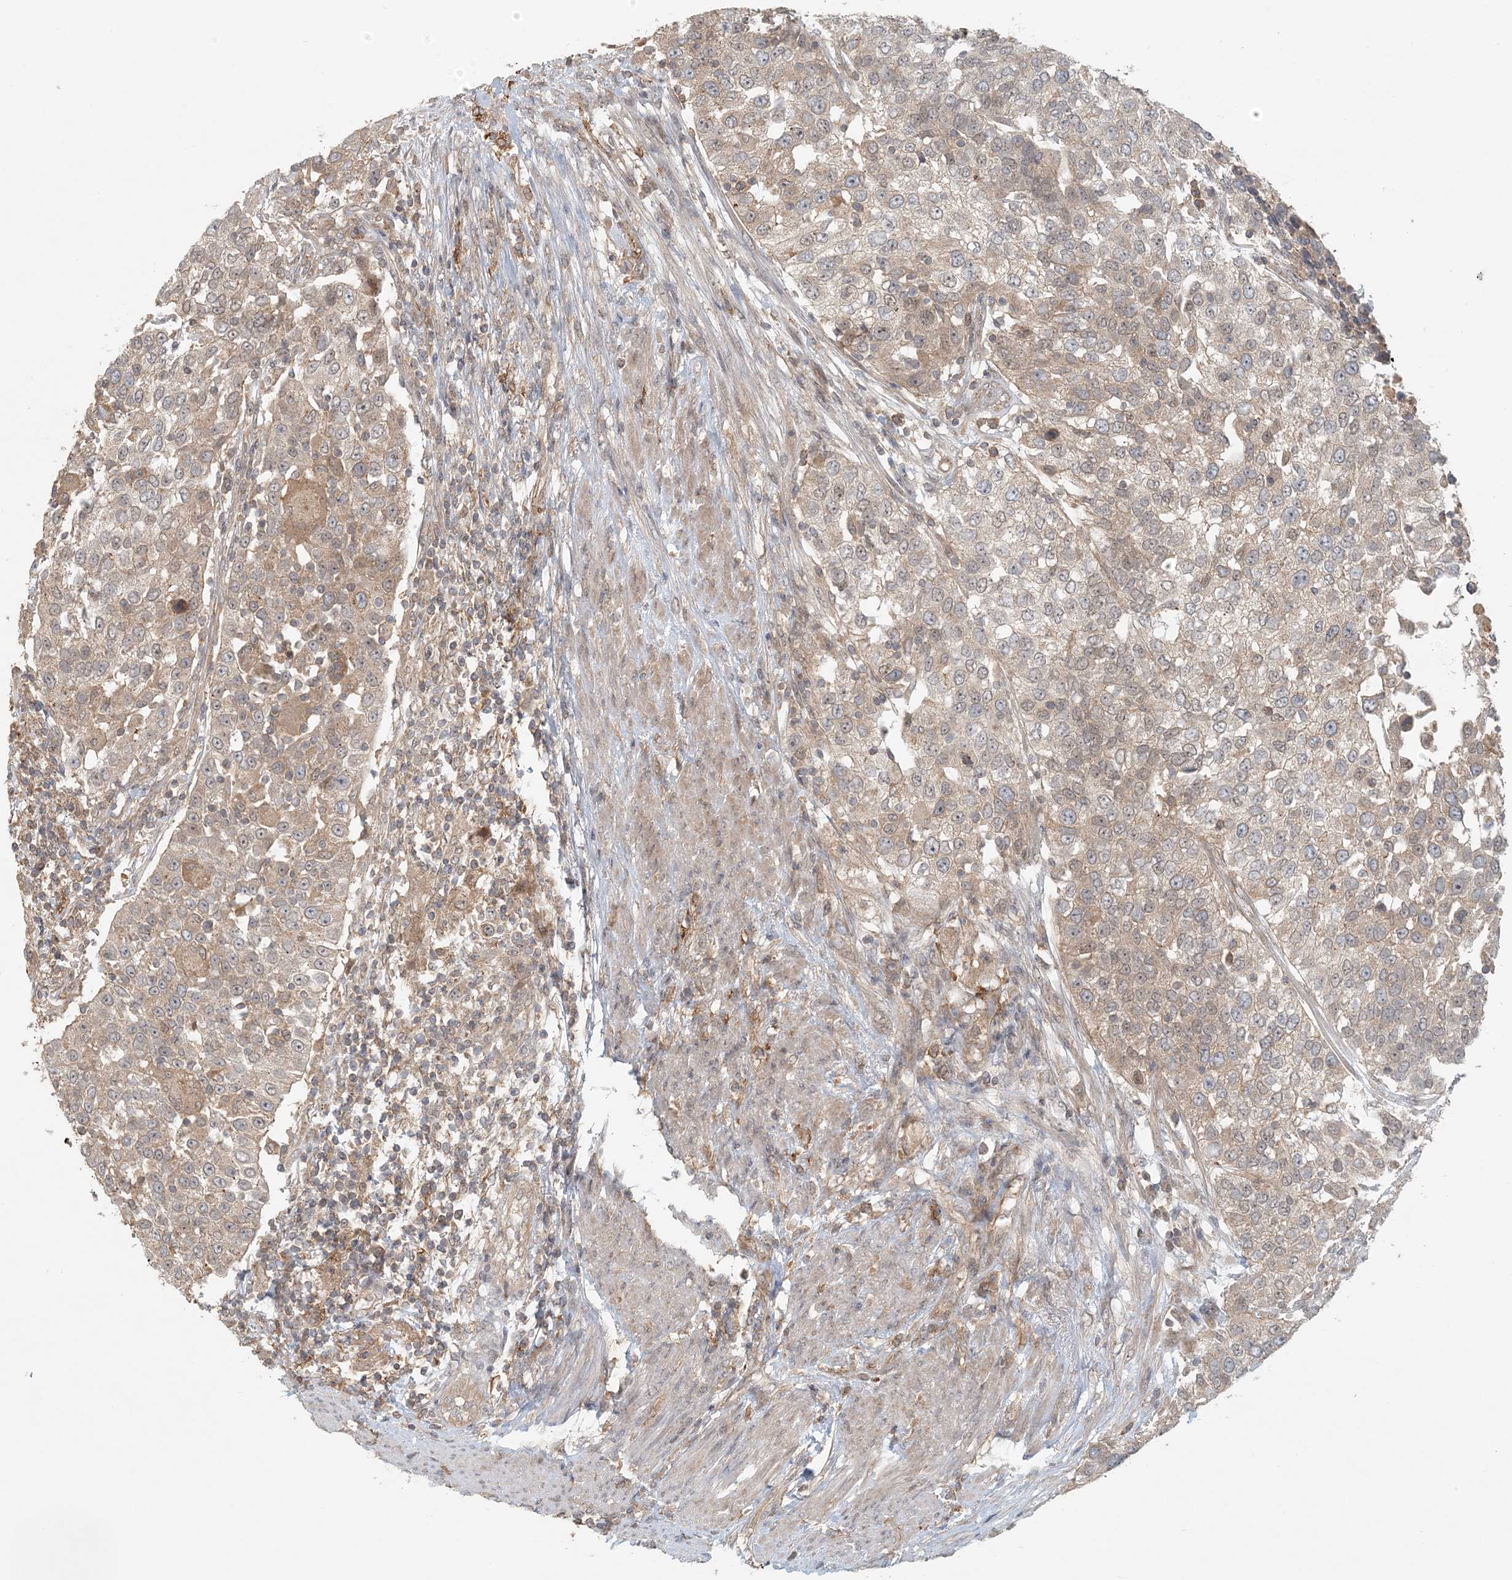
{"staining": {"intensity": "weak", "quantity": "25%-75%", "location": "cytoplasmic/membranous"}, "tissue": "urothelial cancer", "cell_type": "Tumor cells", "image_type": "cancer", "snomed": [{"axis": "morphology", "description": "Urothelial carcinoma, High grade"}, {"axis": "topography", "description": "Urinary bladder"}], "caption": "Protein staining by IHC exhibits weak cytoplasmic/membranous positivity in approximately 25%-75% of tumor cells in urothelial cancer.", "gene": "OBI1", "patient": {"sex": "female", "age": 80}}